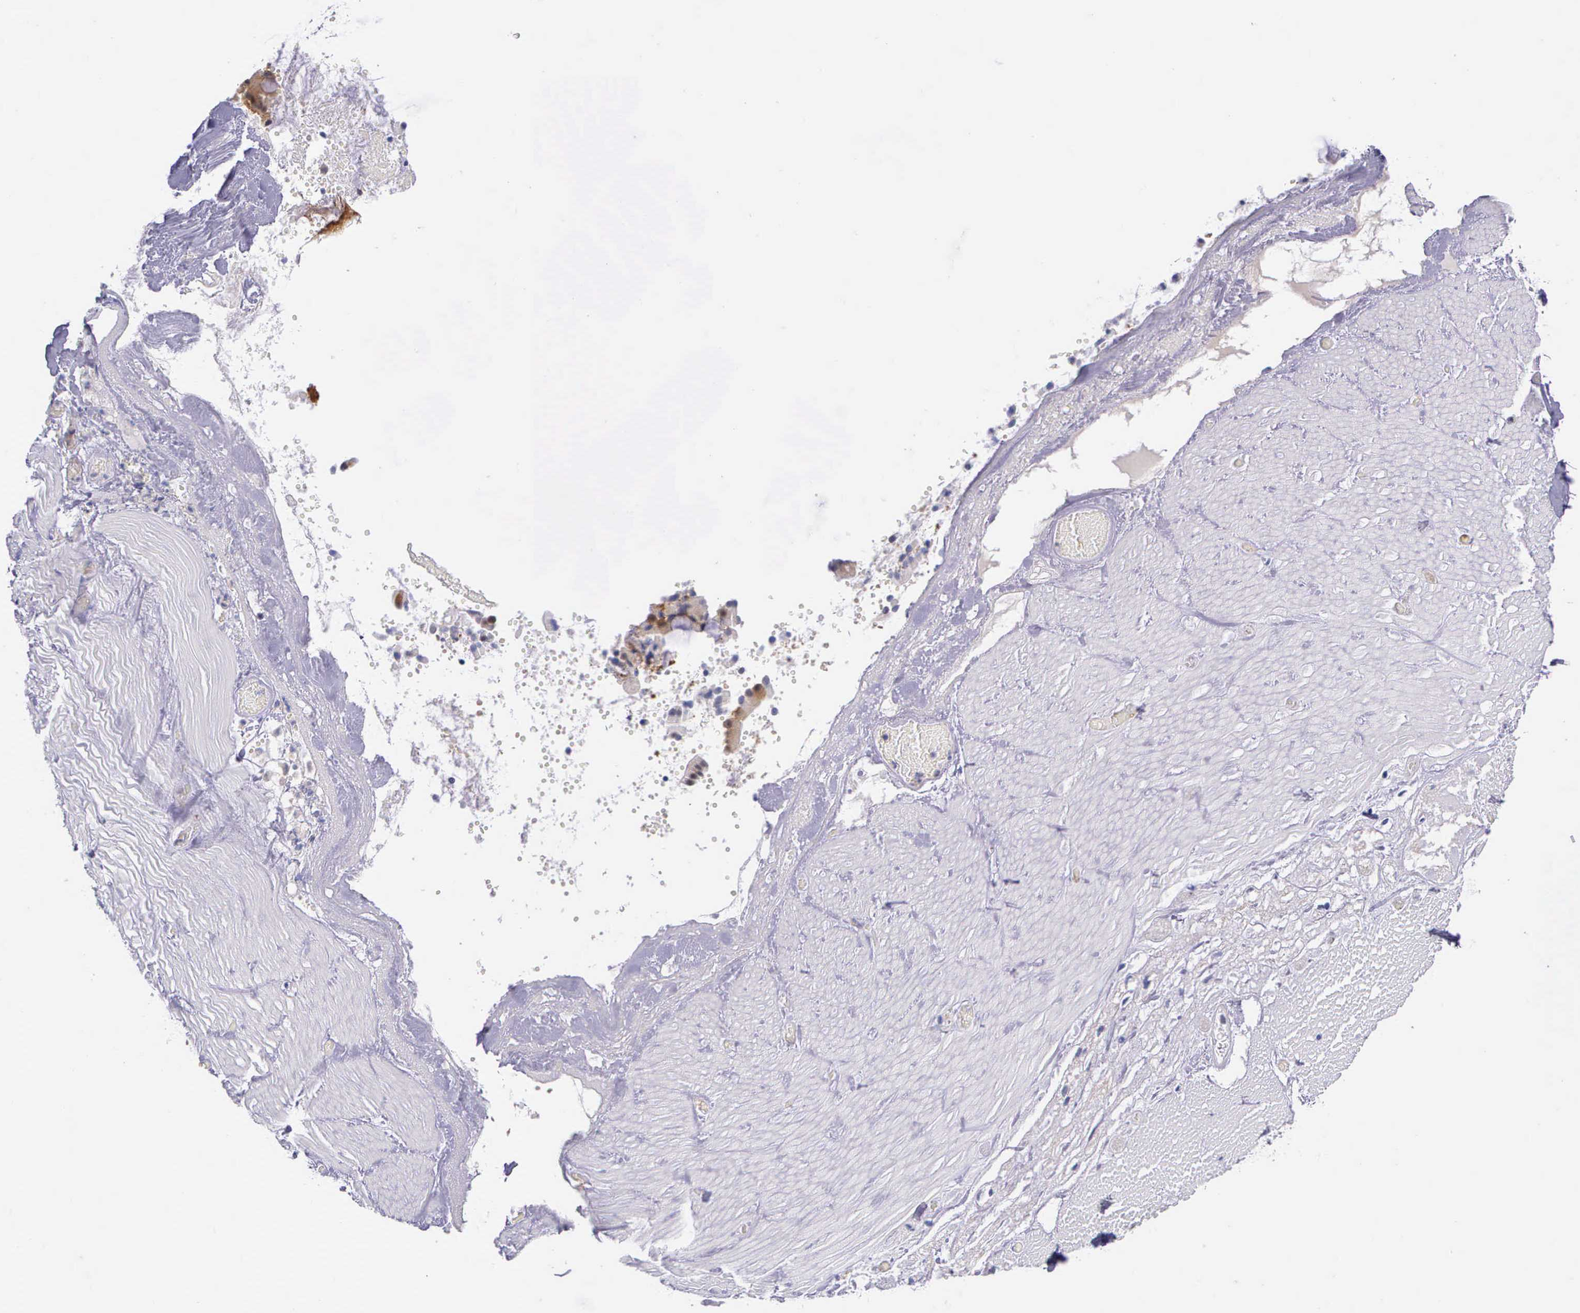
{"staining": {"intensity": "negative", "quantity": "none", "location": "none"}, "tissue": "smooth muscle", "cell_type": "Smooth muscle cells", "image_type": "normal", "snomed": [{"axis": "morphology", "description": "Normal tissue, NOS"}, {"axis": "topography", "description": "Duodenum"}], "caption": "The IHC image has no significant expression in smooth muscle cells of smooth muscle. (Stains: DAB (3,3'-diaminobenzidine) immunohistochemistry with hematoxylin counter stain, Microscopy: brightfield microscopy at high magnification).", "gene": "GMPR2", "patient": {"sex": "male", "age": 63}}